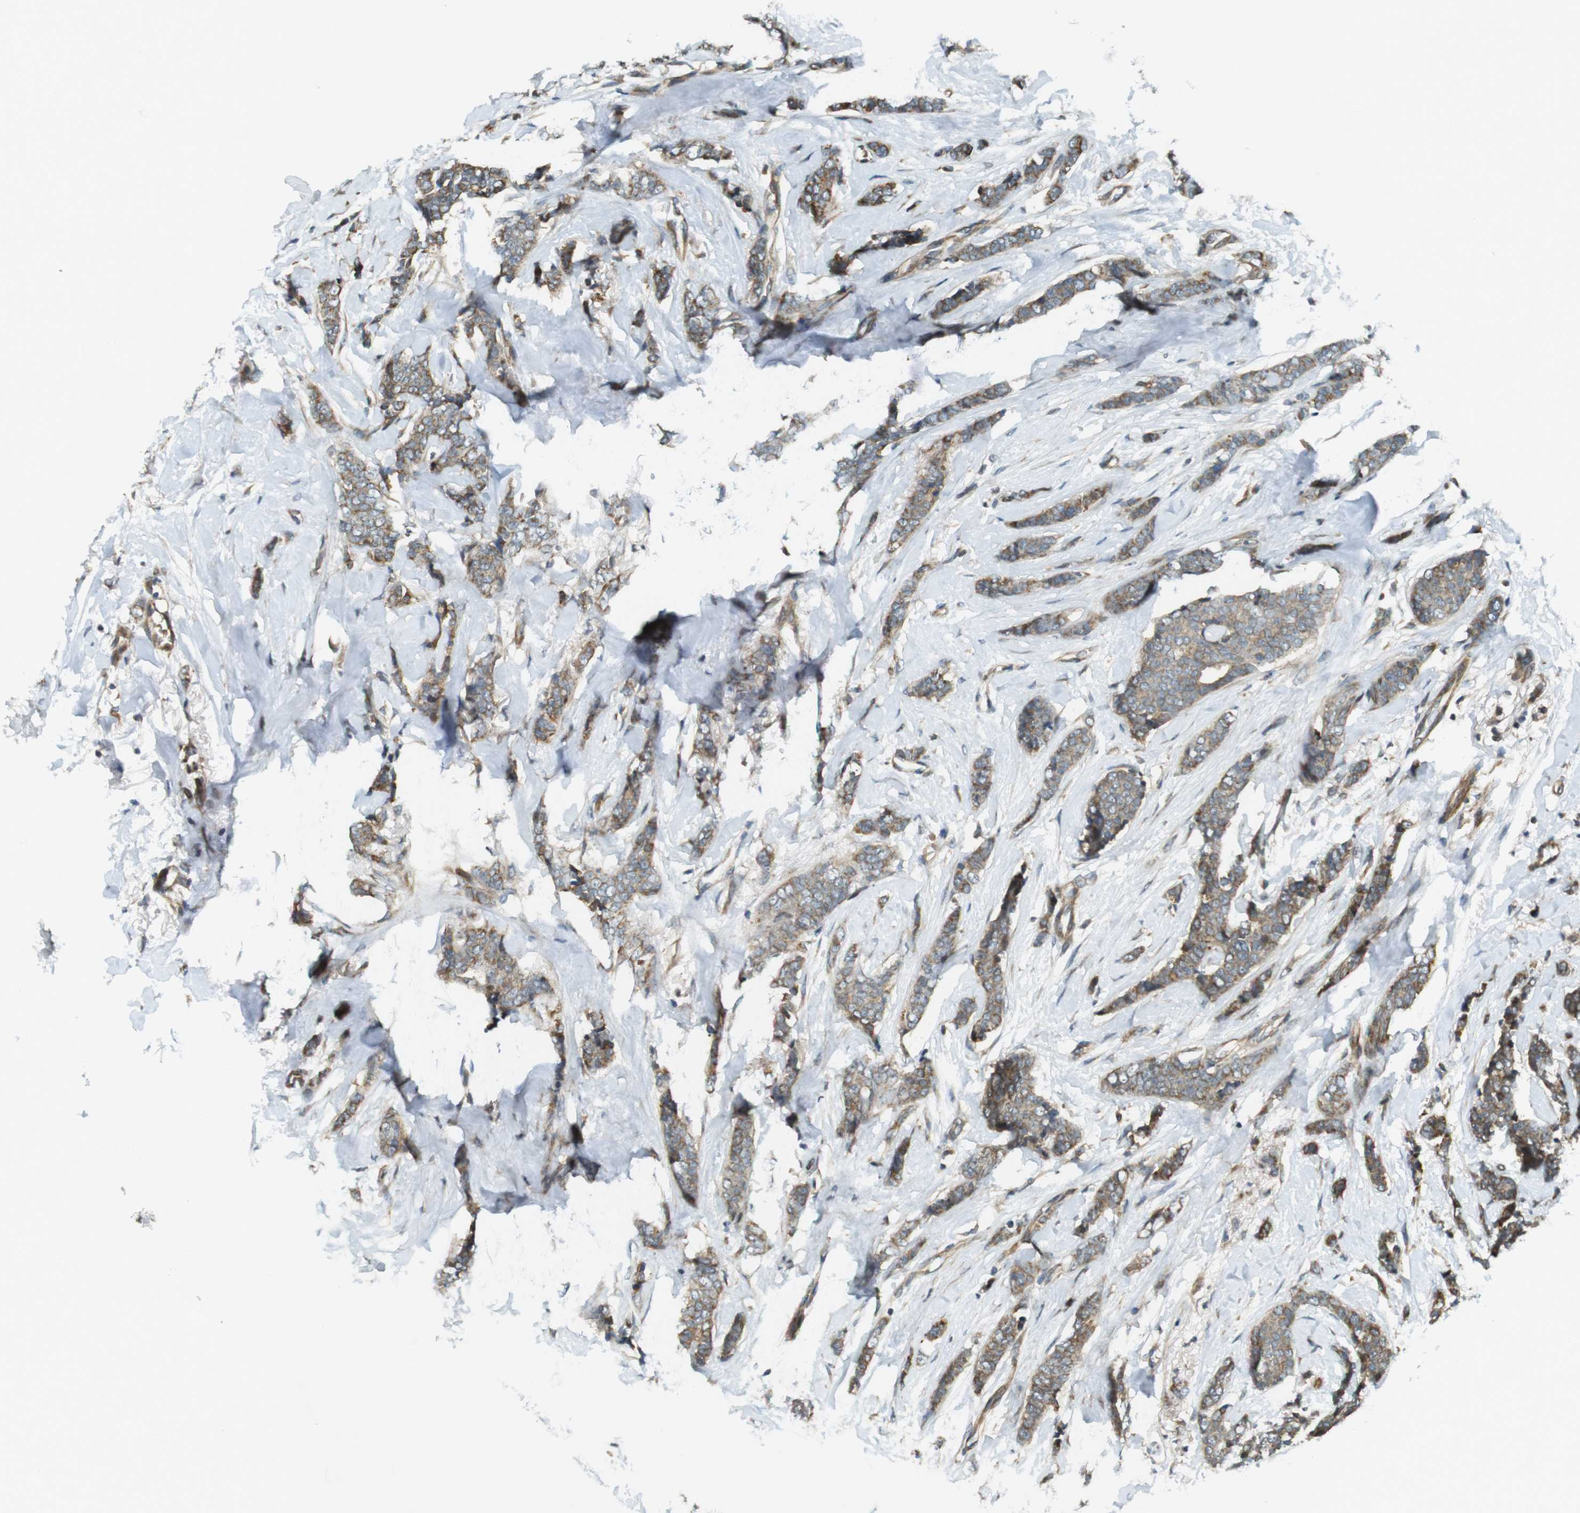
{"staining": {"intensity": "moderate", "quantity": ">75%", "location": "cytoplasmic/membranous"}, "tissue": "breast cancer", "cell_type": "Tumor cells", "image_type": "cancer", "snomed": [{"axis": "morphology", "description": "Lobular carcinoma"}, {"axis": "topography", "description": "Skin"}, {"axis": "topography", "description": "Breast"}], "caption": "A medium amount of moderate cytoplasmic/membranous staining is identified in about >75% of tumor cells in breast cancer (lobular carcinoma) tissue. (Stains: DAB (3,3'-diaminobenzidine) in brown, nuclei in blue, Microscopy: brightfield microscopy at high magnification).", "gene": "IFFO2", "patient": {"sex": "female", "age": 46}}